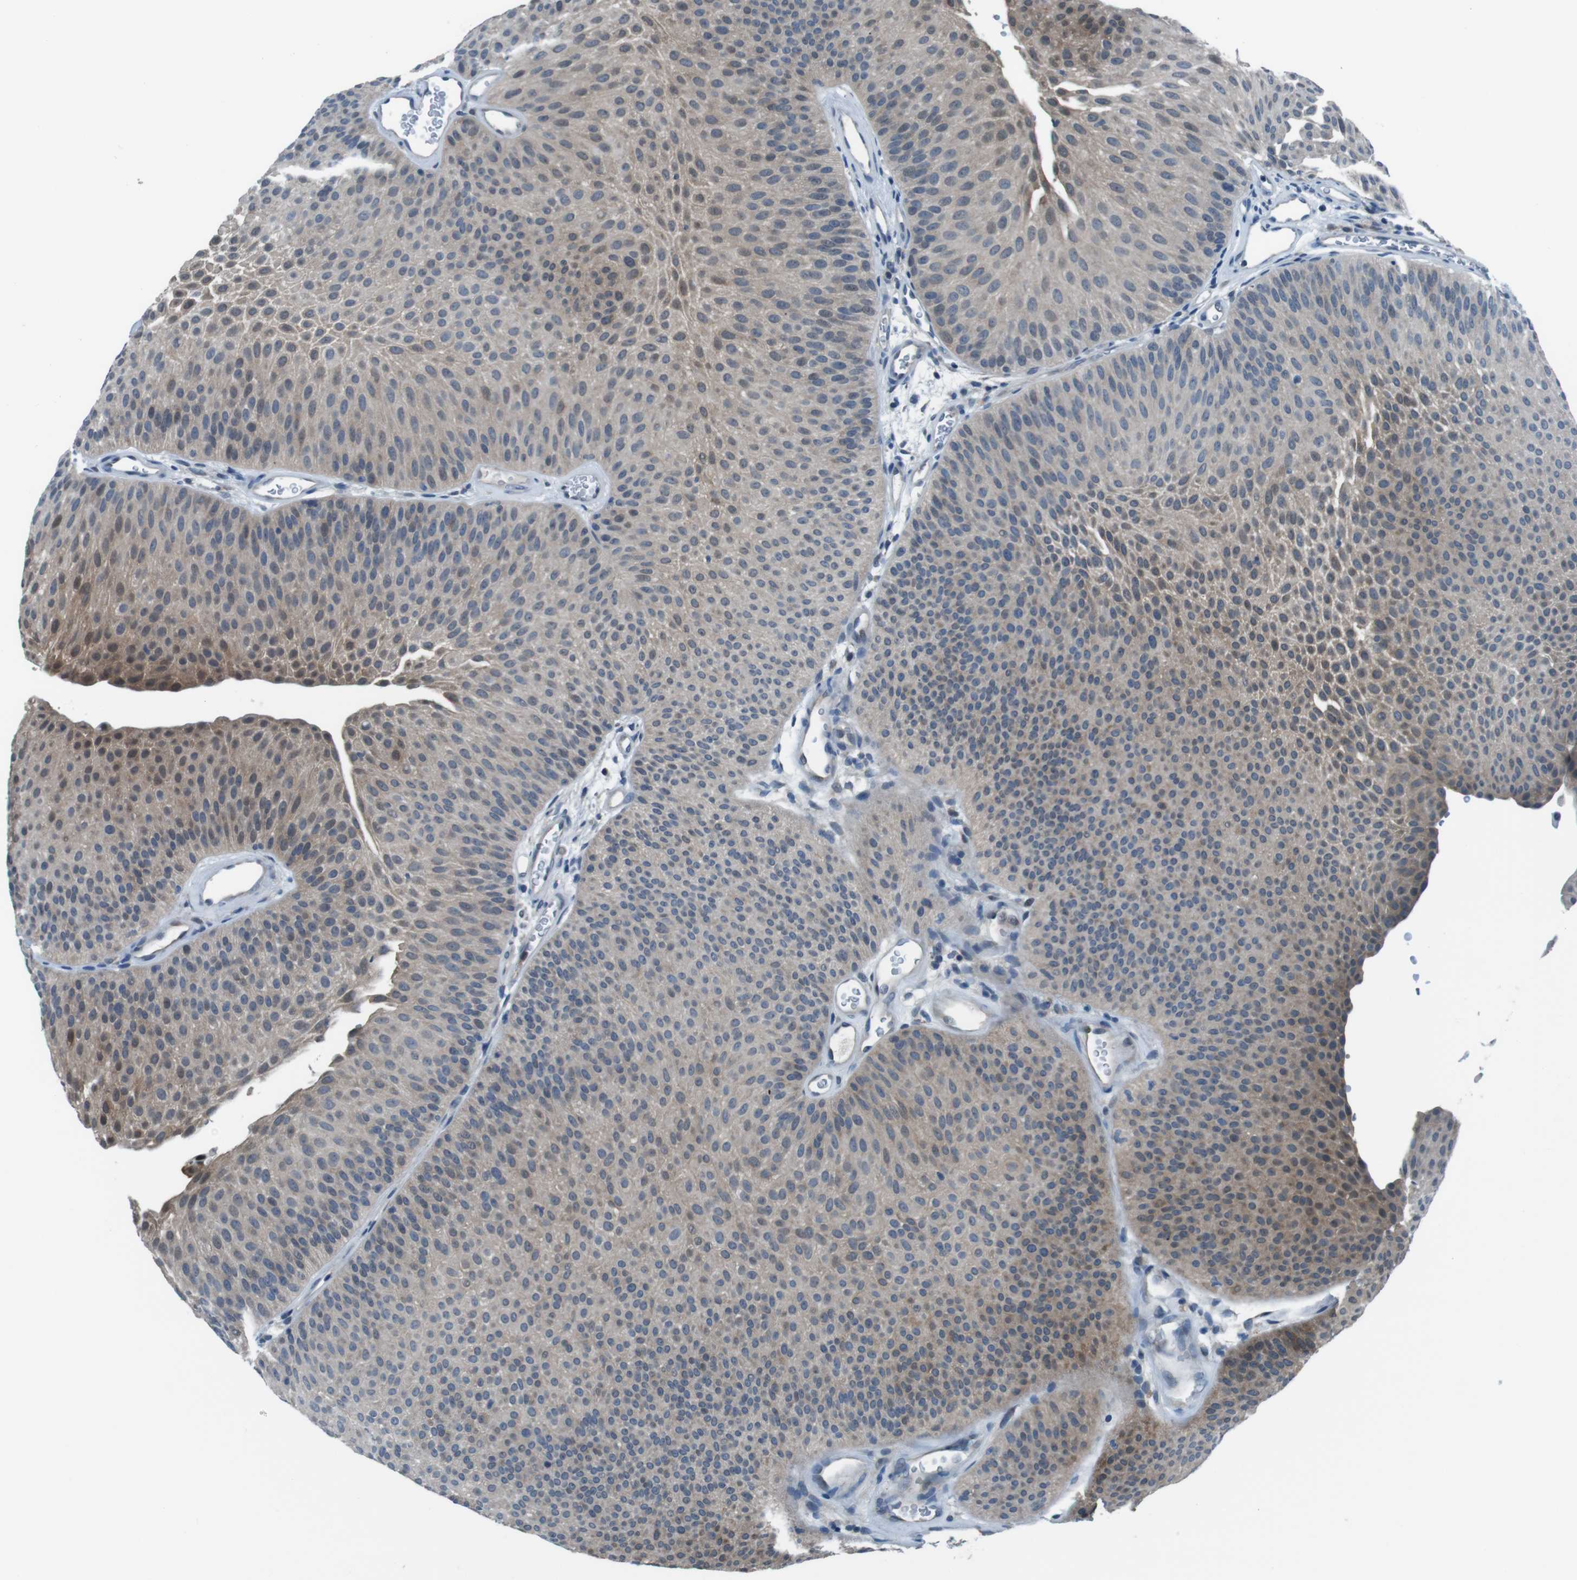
{"staining": {"intensity": "weak", "quantity": "25%-75%", "location": "cytoplasmic/membranous"}, "tissue": "urothelial cancer", "cell_type": "Tumor cells", "image_type": "cancer", "snomed": [{"axis": "morphology", "description": "Urothelial carcinoma, Low grade"}, {"axis": "topography", "description": "Urinary bladder"}], "caption": "Immunohistochemical staining of low-grade urothelial carcinoma demonstrates low levels of weak cytoplasmic/membranous protein staining in approximately 25%-75% of tumor cells.", "gene": "NANOS2", "patient": {"sex": "female", "age": 60}}